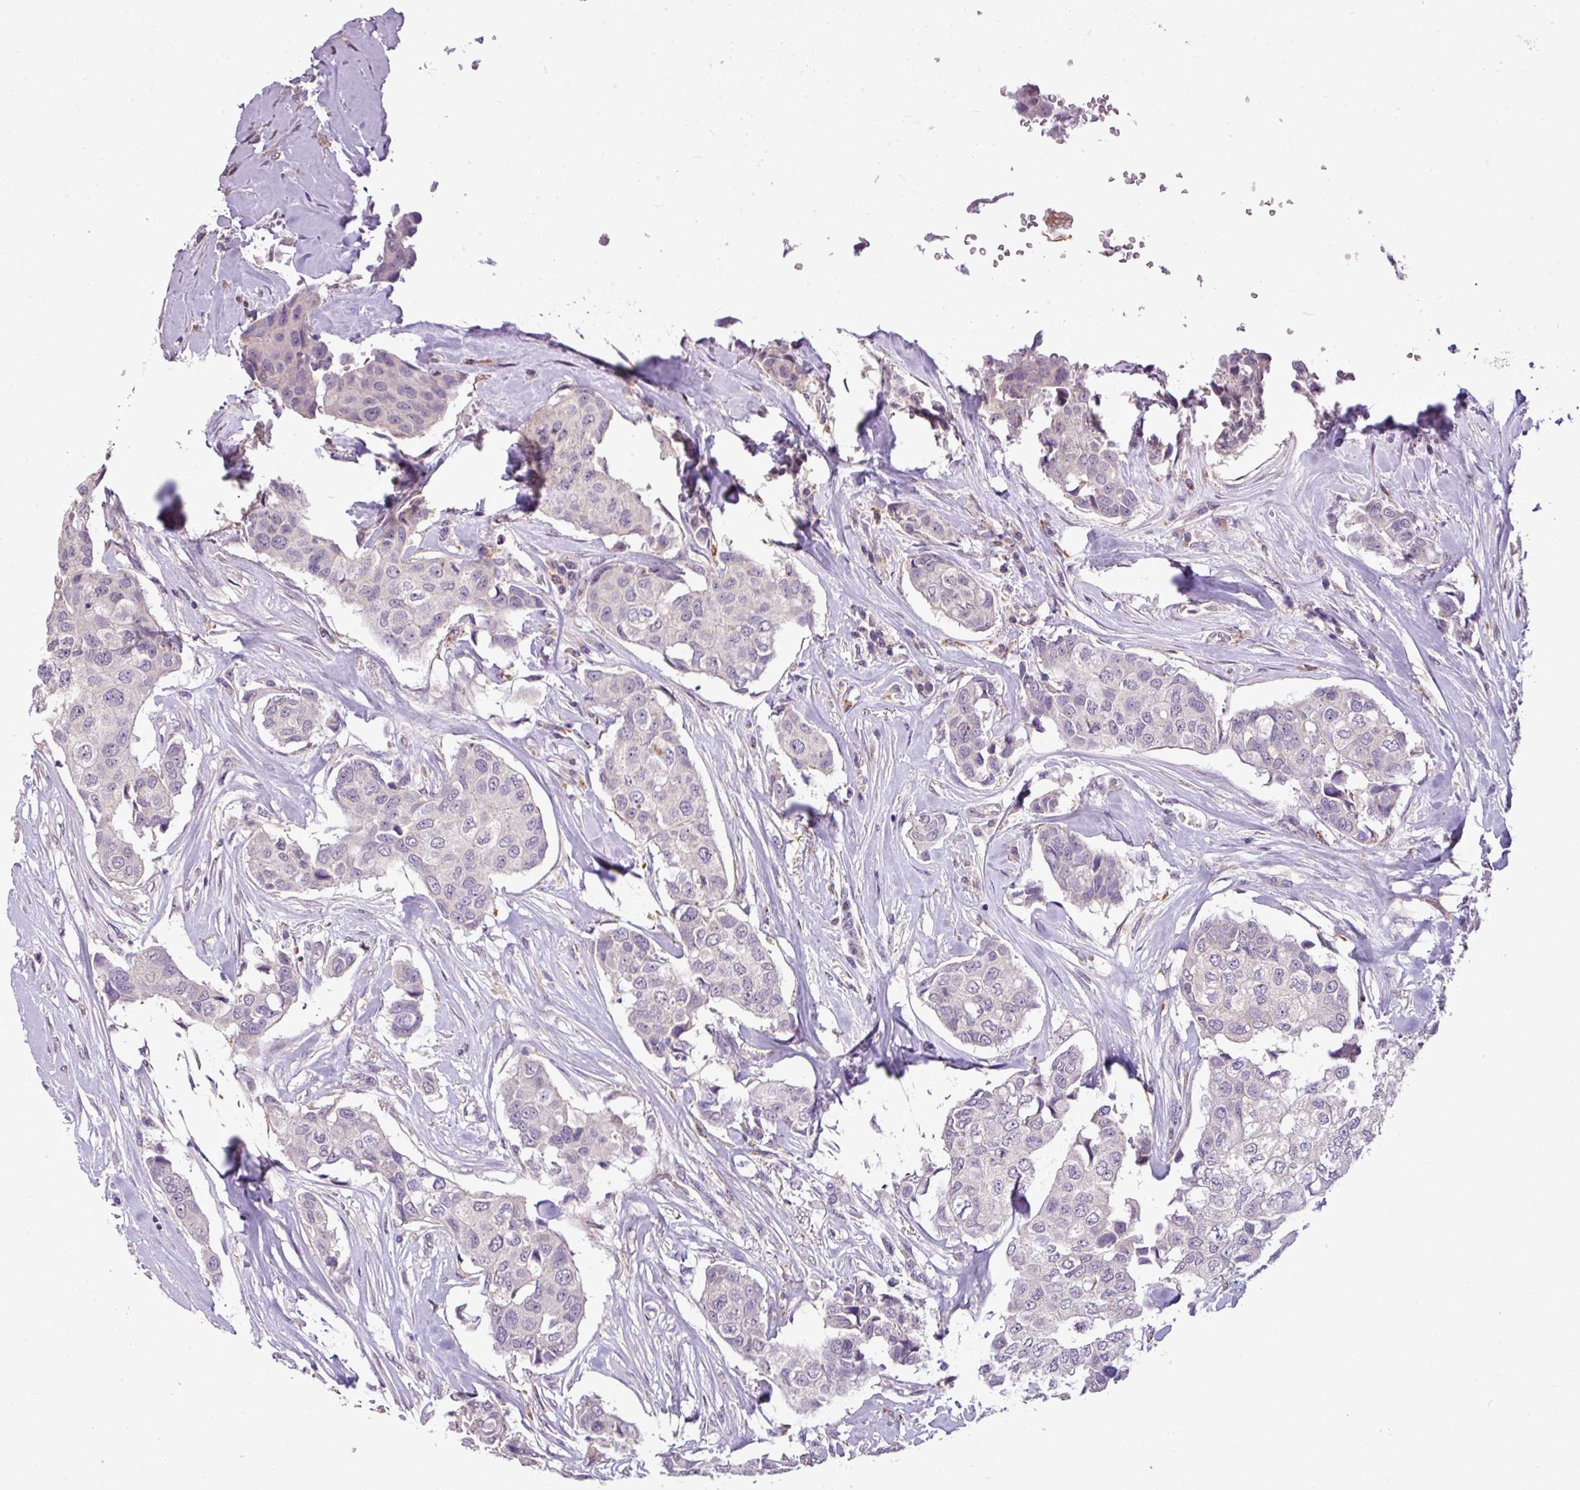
{"staining": {"intensity": "negative", "quantity": "none", "location": "none"}, "tissue": "breast cancer", "cell_type": "Tumor cells", "image_type": "cancer", "snomed": [{"axis": "morphology", "description": "Duct carcinoma"}, {"axis": "topography", "description": "Breast"}], "caption": "Immunohistochemistry (IHC) photomicrograph of neoplastic tissue: human breast cancer stained with DAB (3,3'-diaminobenzidine) displays no significant protein expression in tumor cells.", "gene": "ALDH2", "patient": {"sex": "female", "age": 80}}